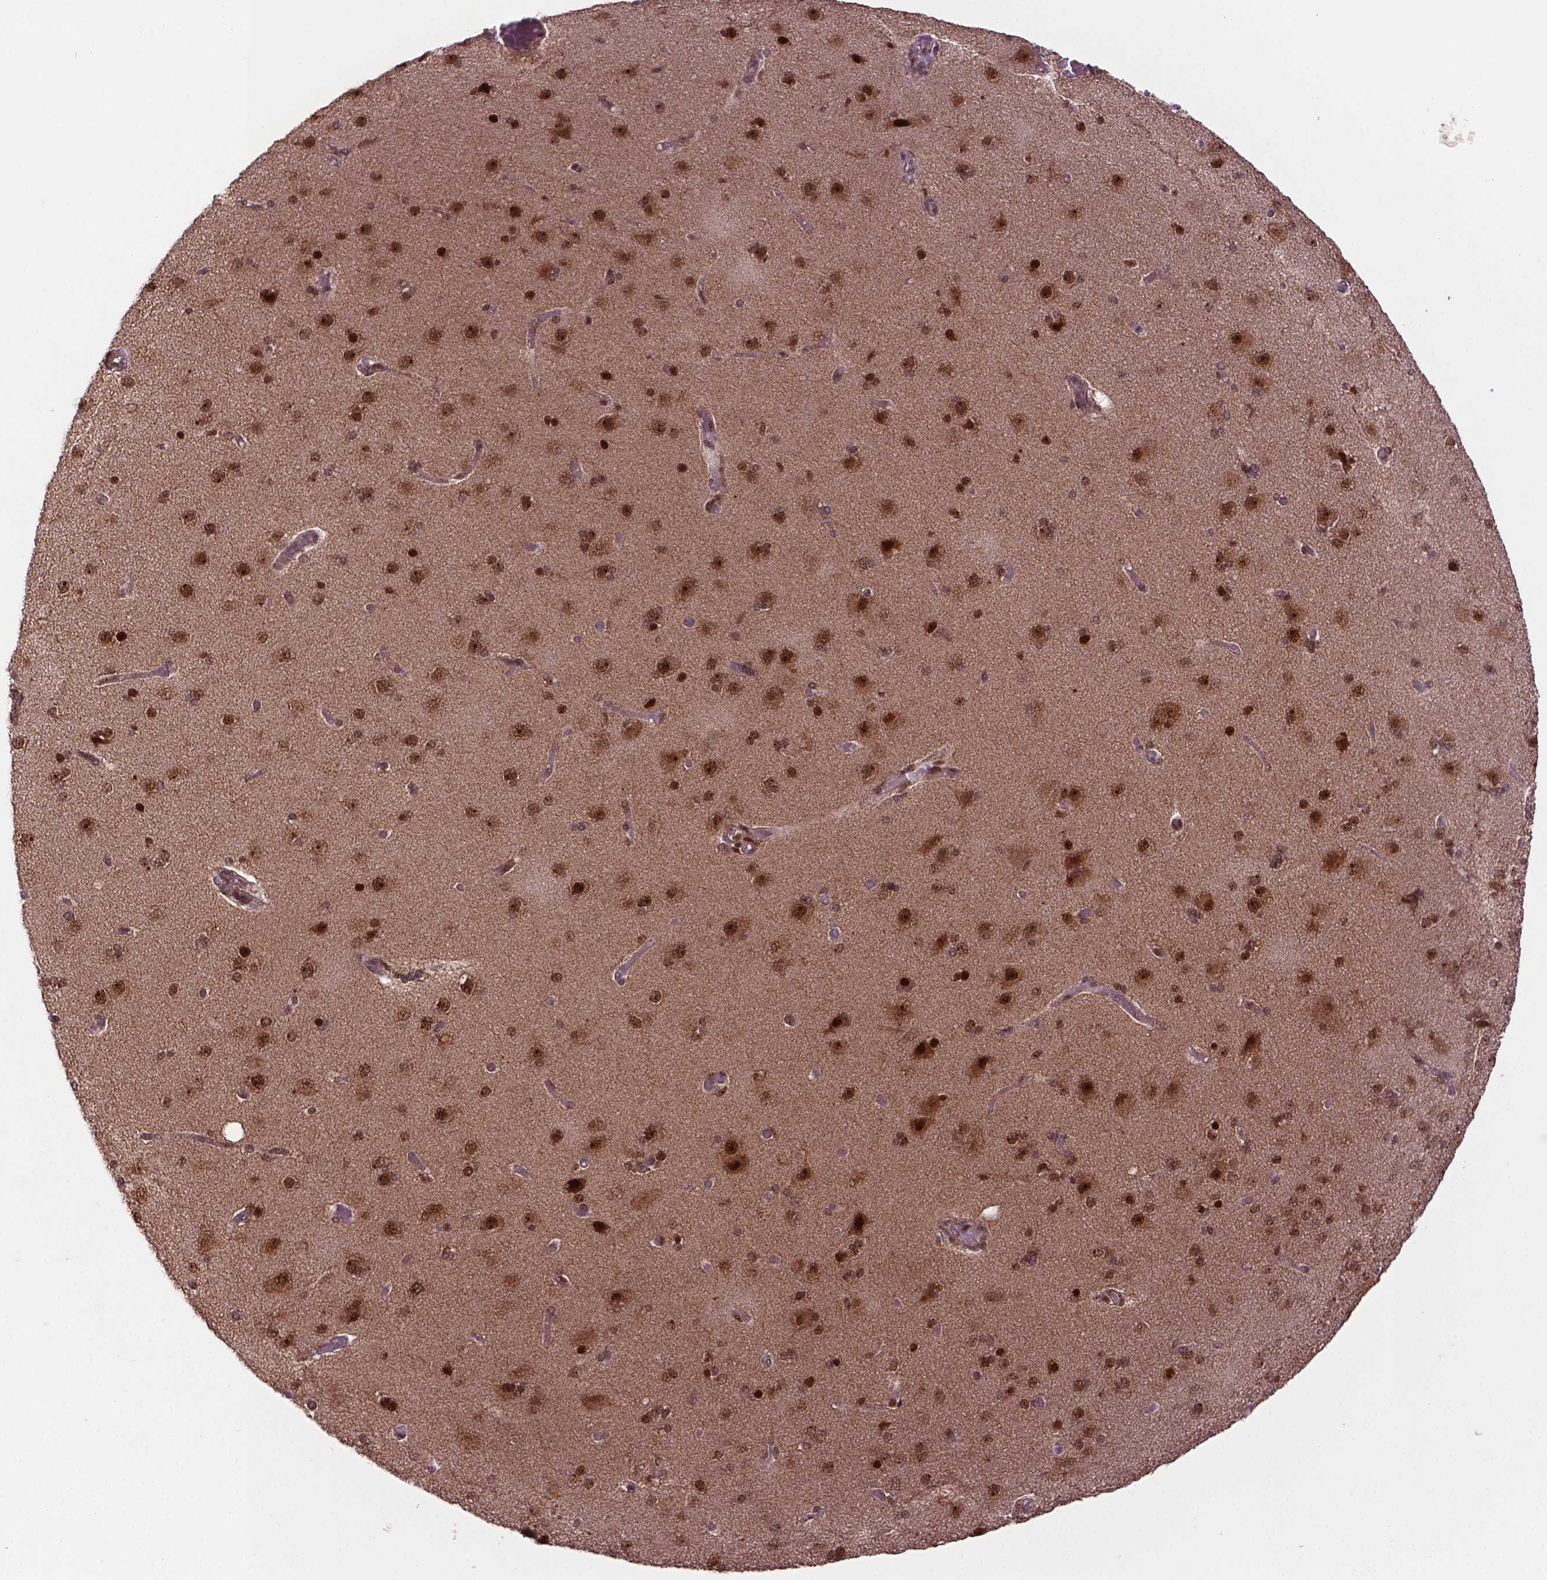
{"staining": {"intensity": "negative", "quantity": "none", "location": "none"}, "tissue": "cerebral cortex", "cell_type": "Endothelial cells", "image_type": "normal", "snomed": [{"axis": "morphology", "description": "Normal tissue, NOS"}, {"axis": "morphology", "description": "Glioma, malignant, High grade"}, {"axis": "topography", "description": "Cerebral cortex"}], "caption": "Immunohistochemical staining of normal cerebral cortex displays no significant expression in endothelial cells.", "gene": "CSNK2A1", "patient": {"sex": "male", "age": 71}}